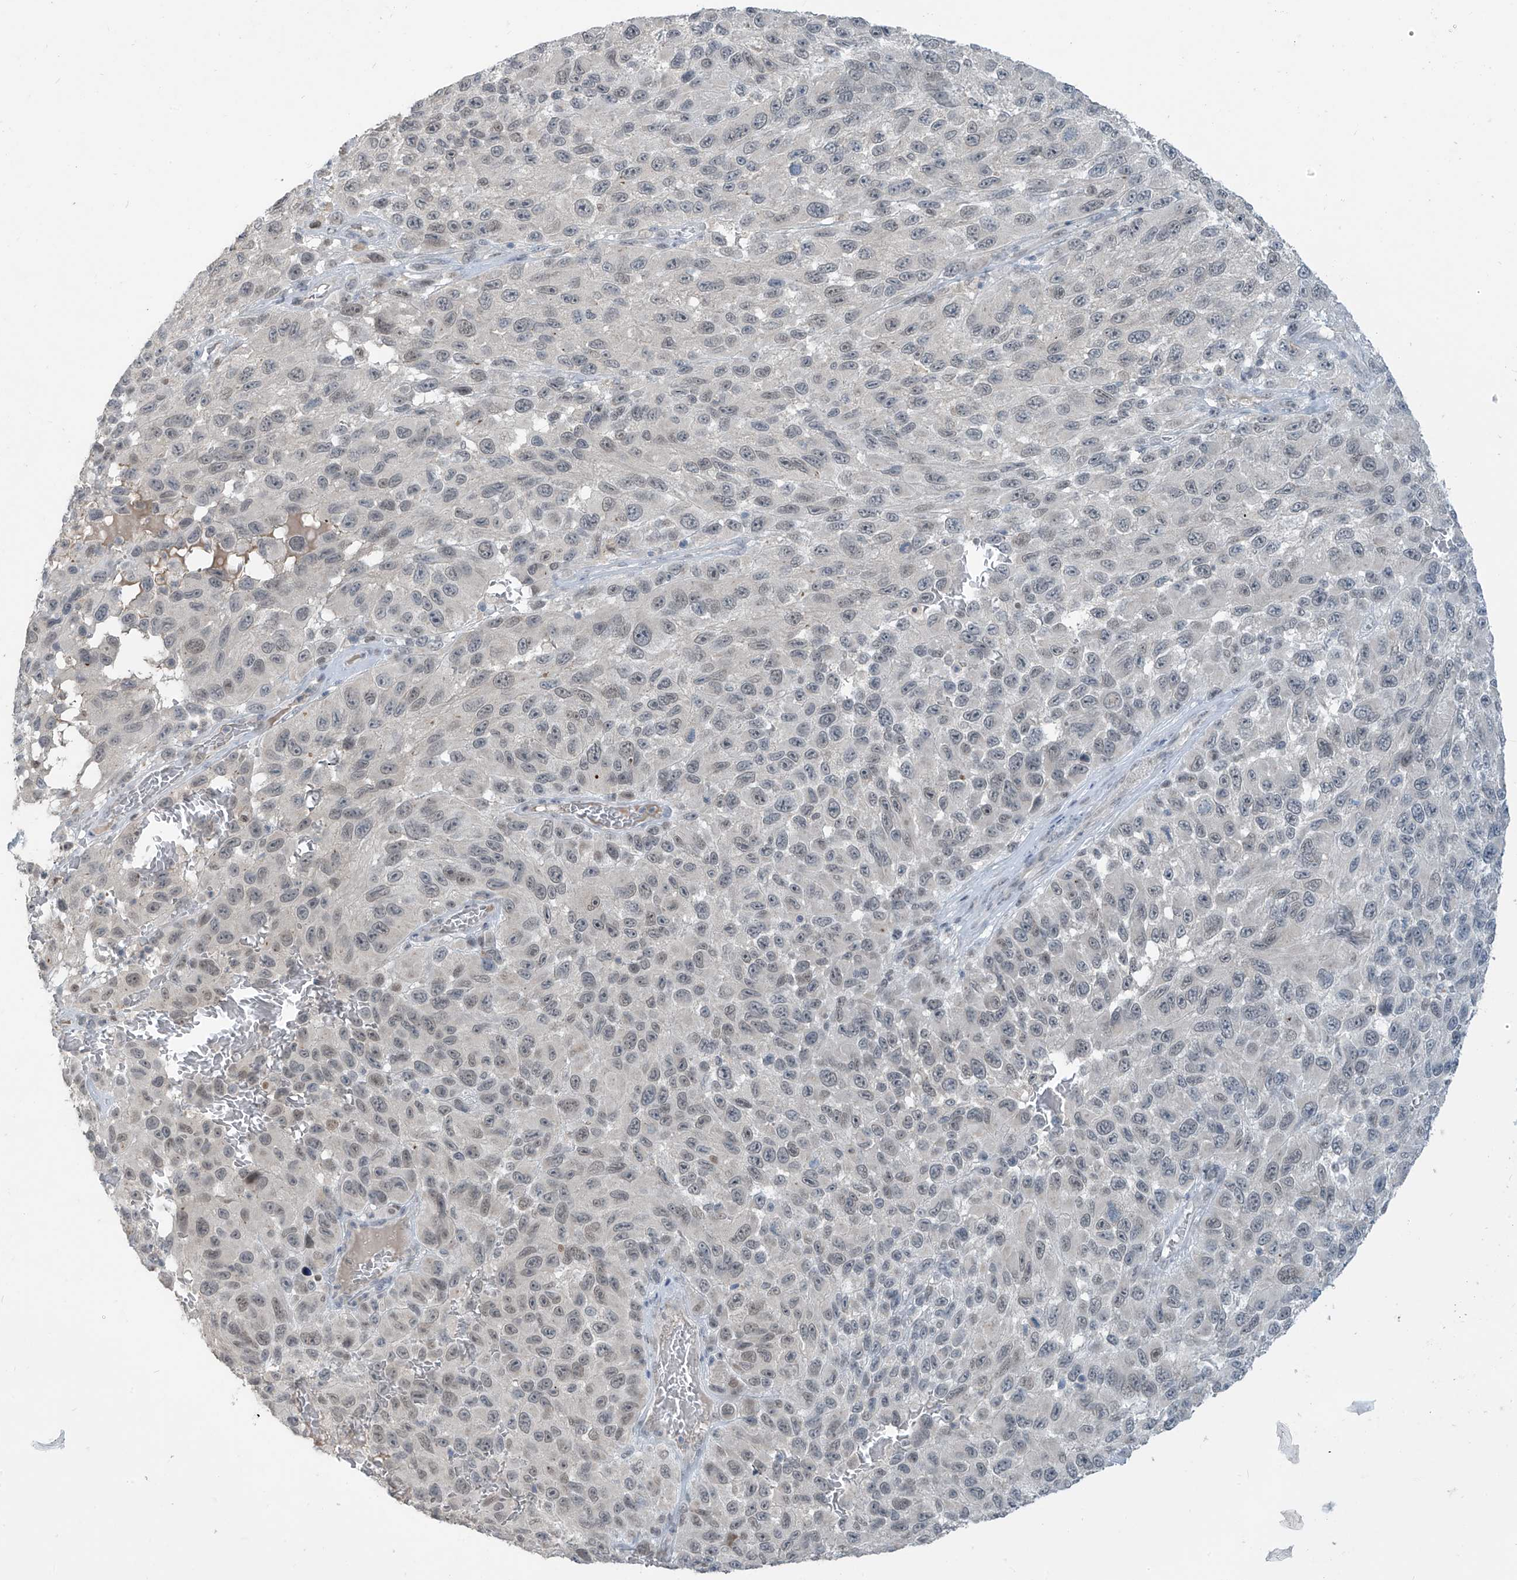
{"staining": {"intensity": "negative", "quantity": "none", "location": "none"}, "tissue": "melanoma", "cell_type": "Tumor cells", "image_type": "cancer", "snomed": [{"axis": "morphology", "description": "Malignant melanoma, NOS"}, {"axis": "topography", "description": "Skin"}], "caption": "Immunohistochemistry (IHC) of human melanoma displays no staining in tumor cells.", "gene": "METAP1D", "patient": {"sex": "female", "age": 96}}